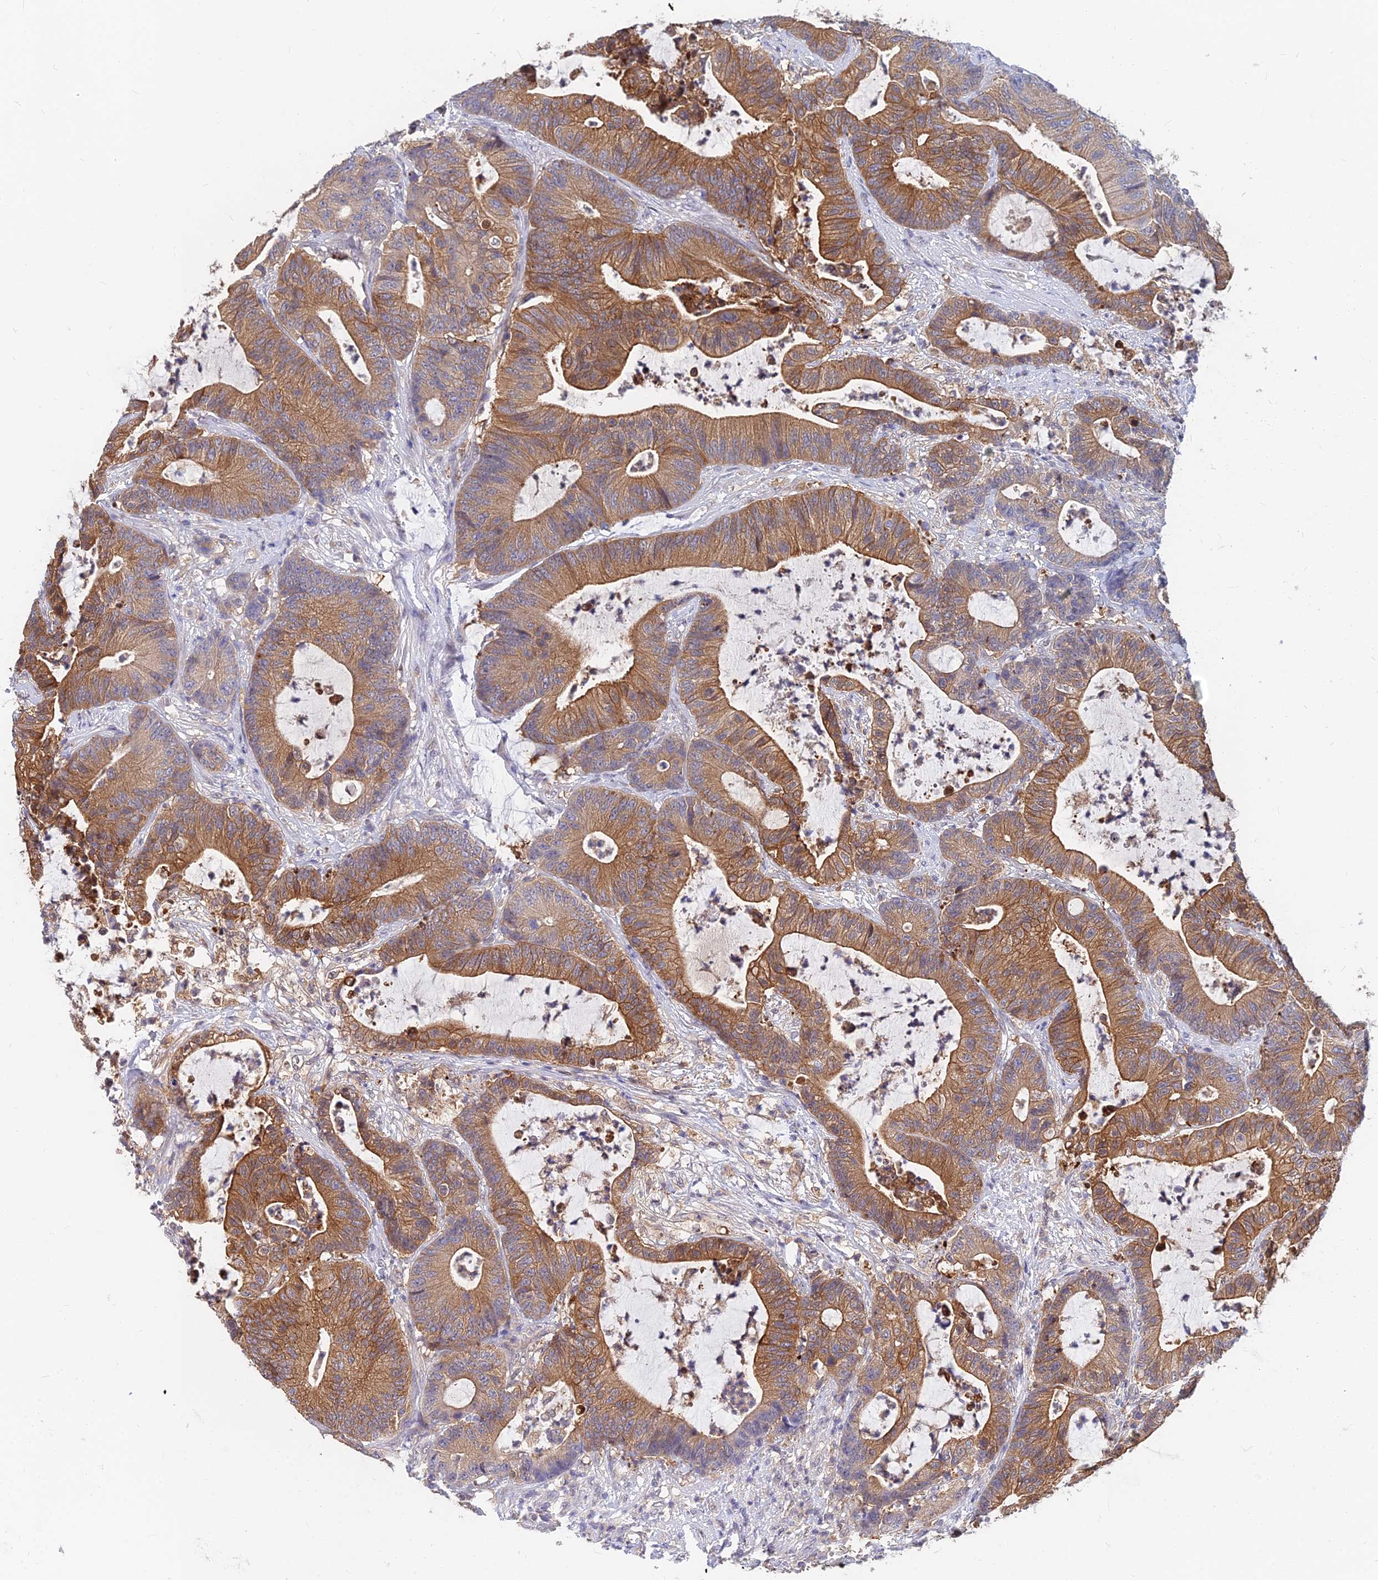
{"staining": {"intensity": "moderate", "quantity": ">75%", "location": "cytoplasmic/membranous"}, "tissue": "colorectal cancer", "cell_type": "Tumor cells", "image_type": "cancer", "snomed": [{"axis": "morphology", "description": "Adenocarcinoma, NOS"}, {"axis": "topography", "description": "Colon"}], "caption": "The image displays staining of colorectal cancer (adenocarcinoma), revealing moderate cytoplasmic/membranous protein expression (brown color) within tumor cells. (DAB (3,3'-diaminobenzidine) IHC with brightfield microscopy, high magnification).", "gene": "B3GALT4", "patient": {"sex": "female", "age": 84}}